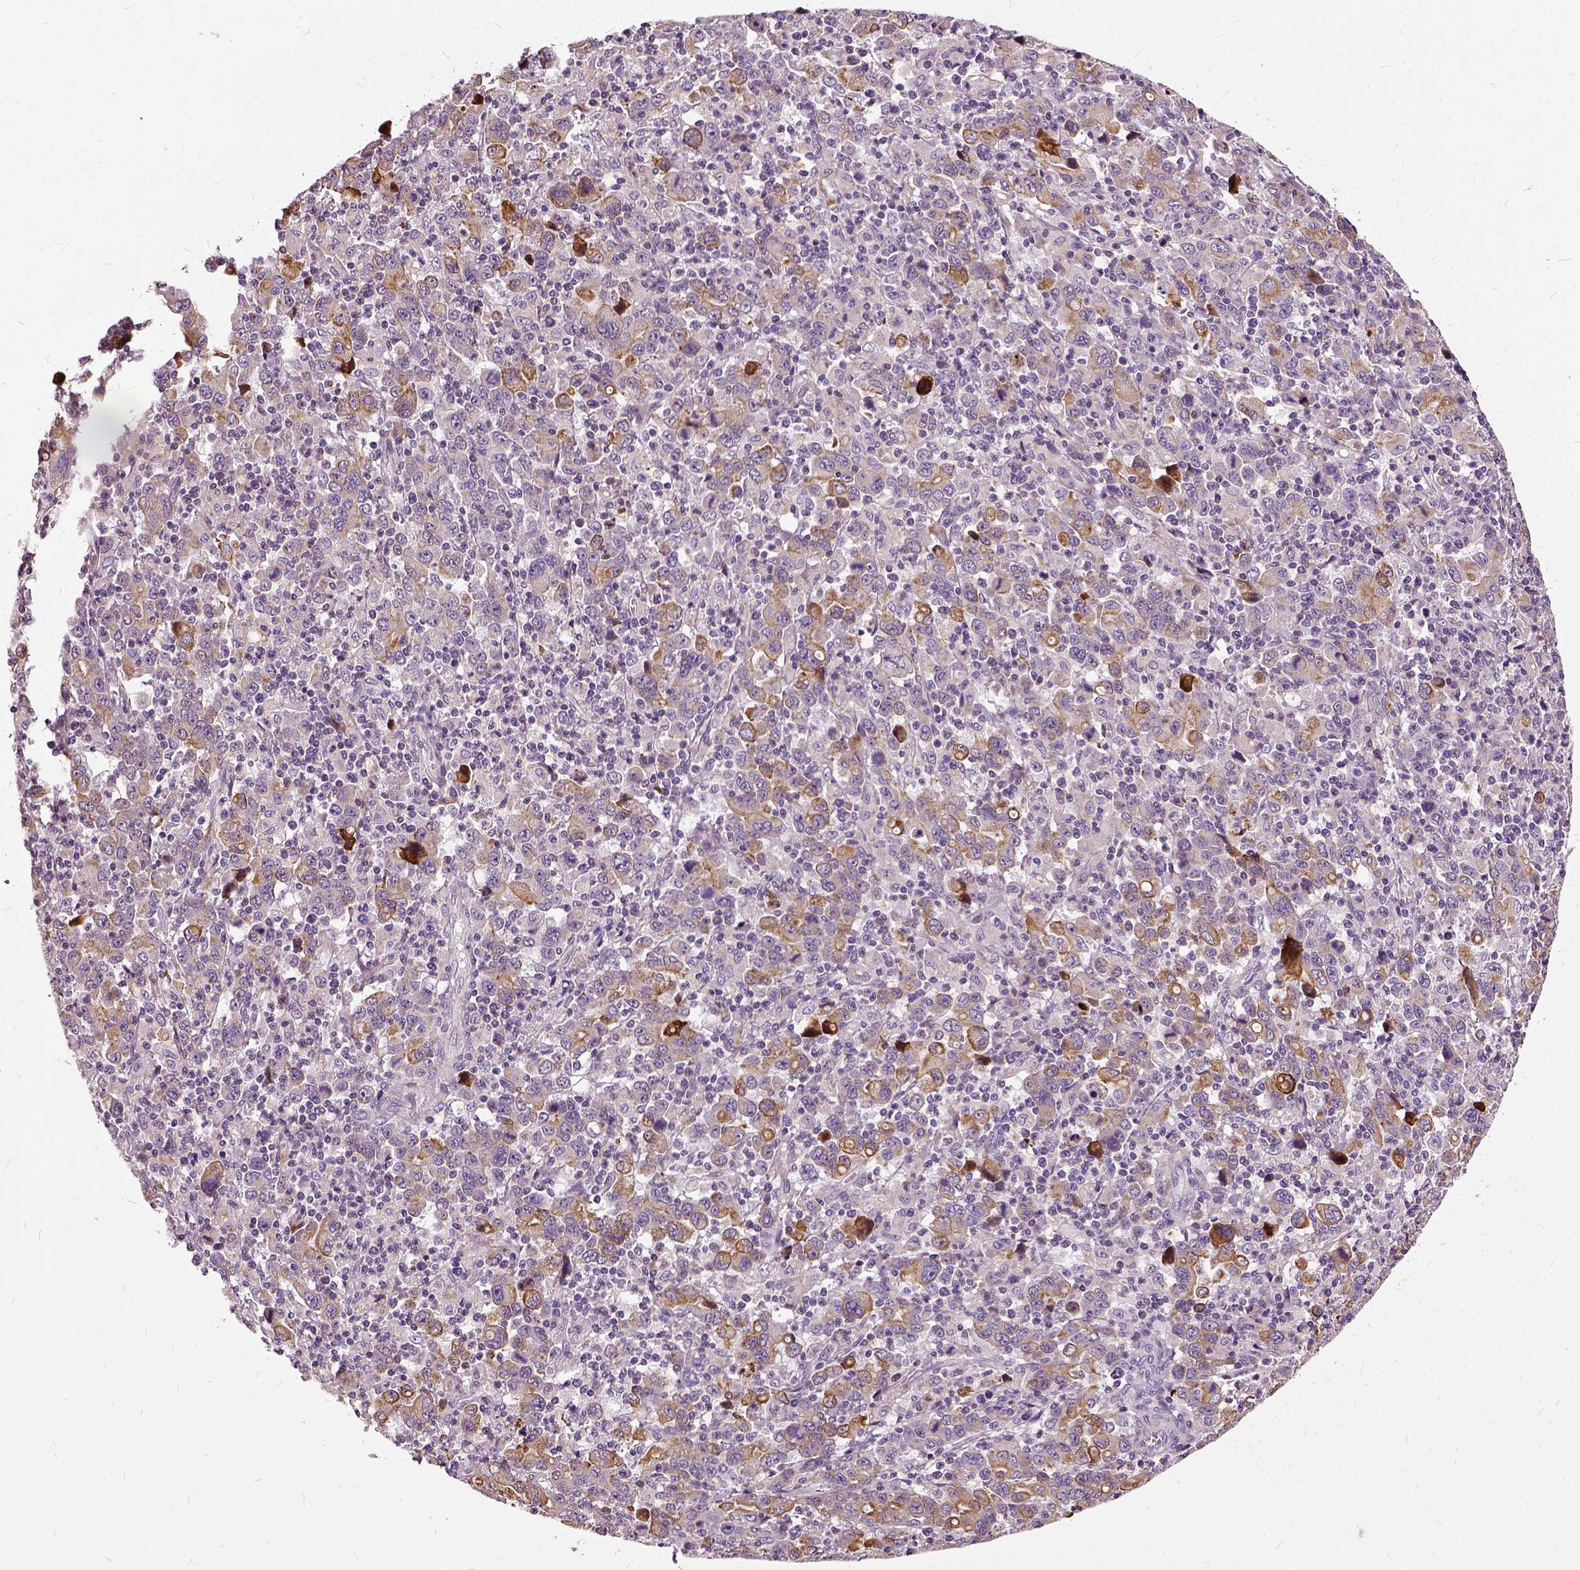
{"staining": {"intensity": "moderate", "quantity": "25%-75%", "location": "cytoplasmic/membranous"}, "tissue": "stomach cancer", "cell_type": "Tumor cells", "image_type": "cancer", "snomed": [{"axis": "morphology", "description": "Adenocarcinoma, NOS"}, {"axis": "topography", "description": "Stomach, upper"}], "caption": "A photomicrograph showing moderate cytoplasmic/membranous positivity in approximately 25%-75% of tumor cells in stomach cancer, as visualized by brown immunohistochemical staining.", "gene": "ILRUN", "patient": {"sex": "male", "age": 69}}